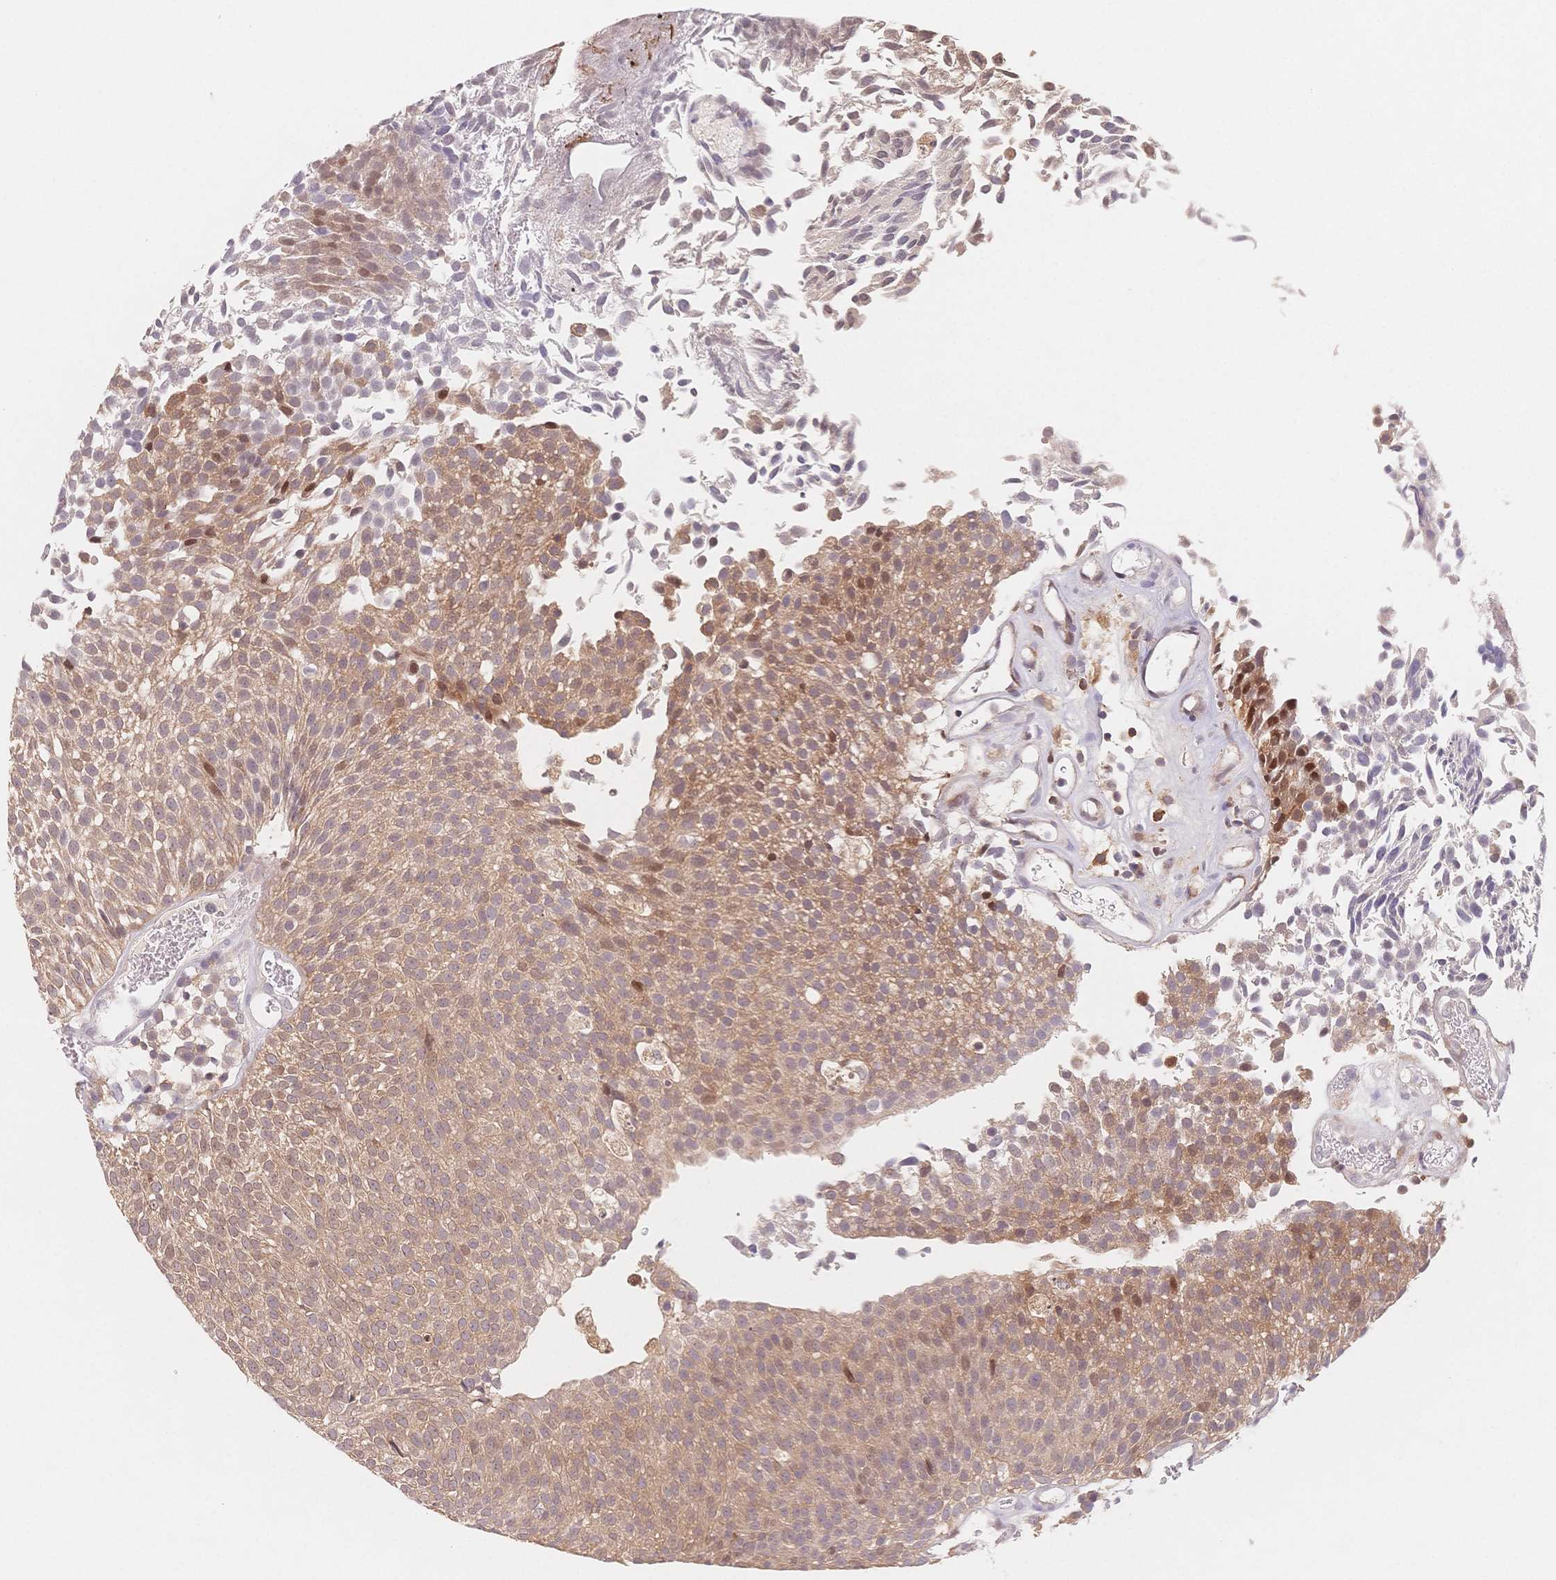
{"staining": {"intensity": "moderate", "quantity": ">75%", "location": "cytoplasmic/membranous,nuclear"}, "tissue": "urothelial cancer", "cell_type": "Tumor cells", "image_type": "cancer", "snomed": [{"axis": "morphology", "description": "Urothelial carcinoma, Low grade"}, {"axis": "topography", "description": "Urinary bladder"}], "caption": "Human urothelial cancer stained with a protein marker demonstrates moderate staining in tumor cells.", "gene": "C12orf75", "patient": {"sex": "female", "age": 79}}